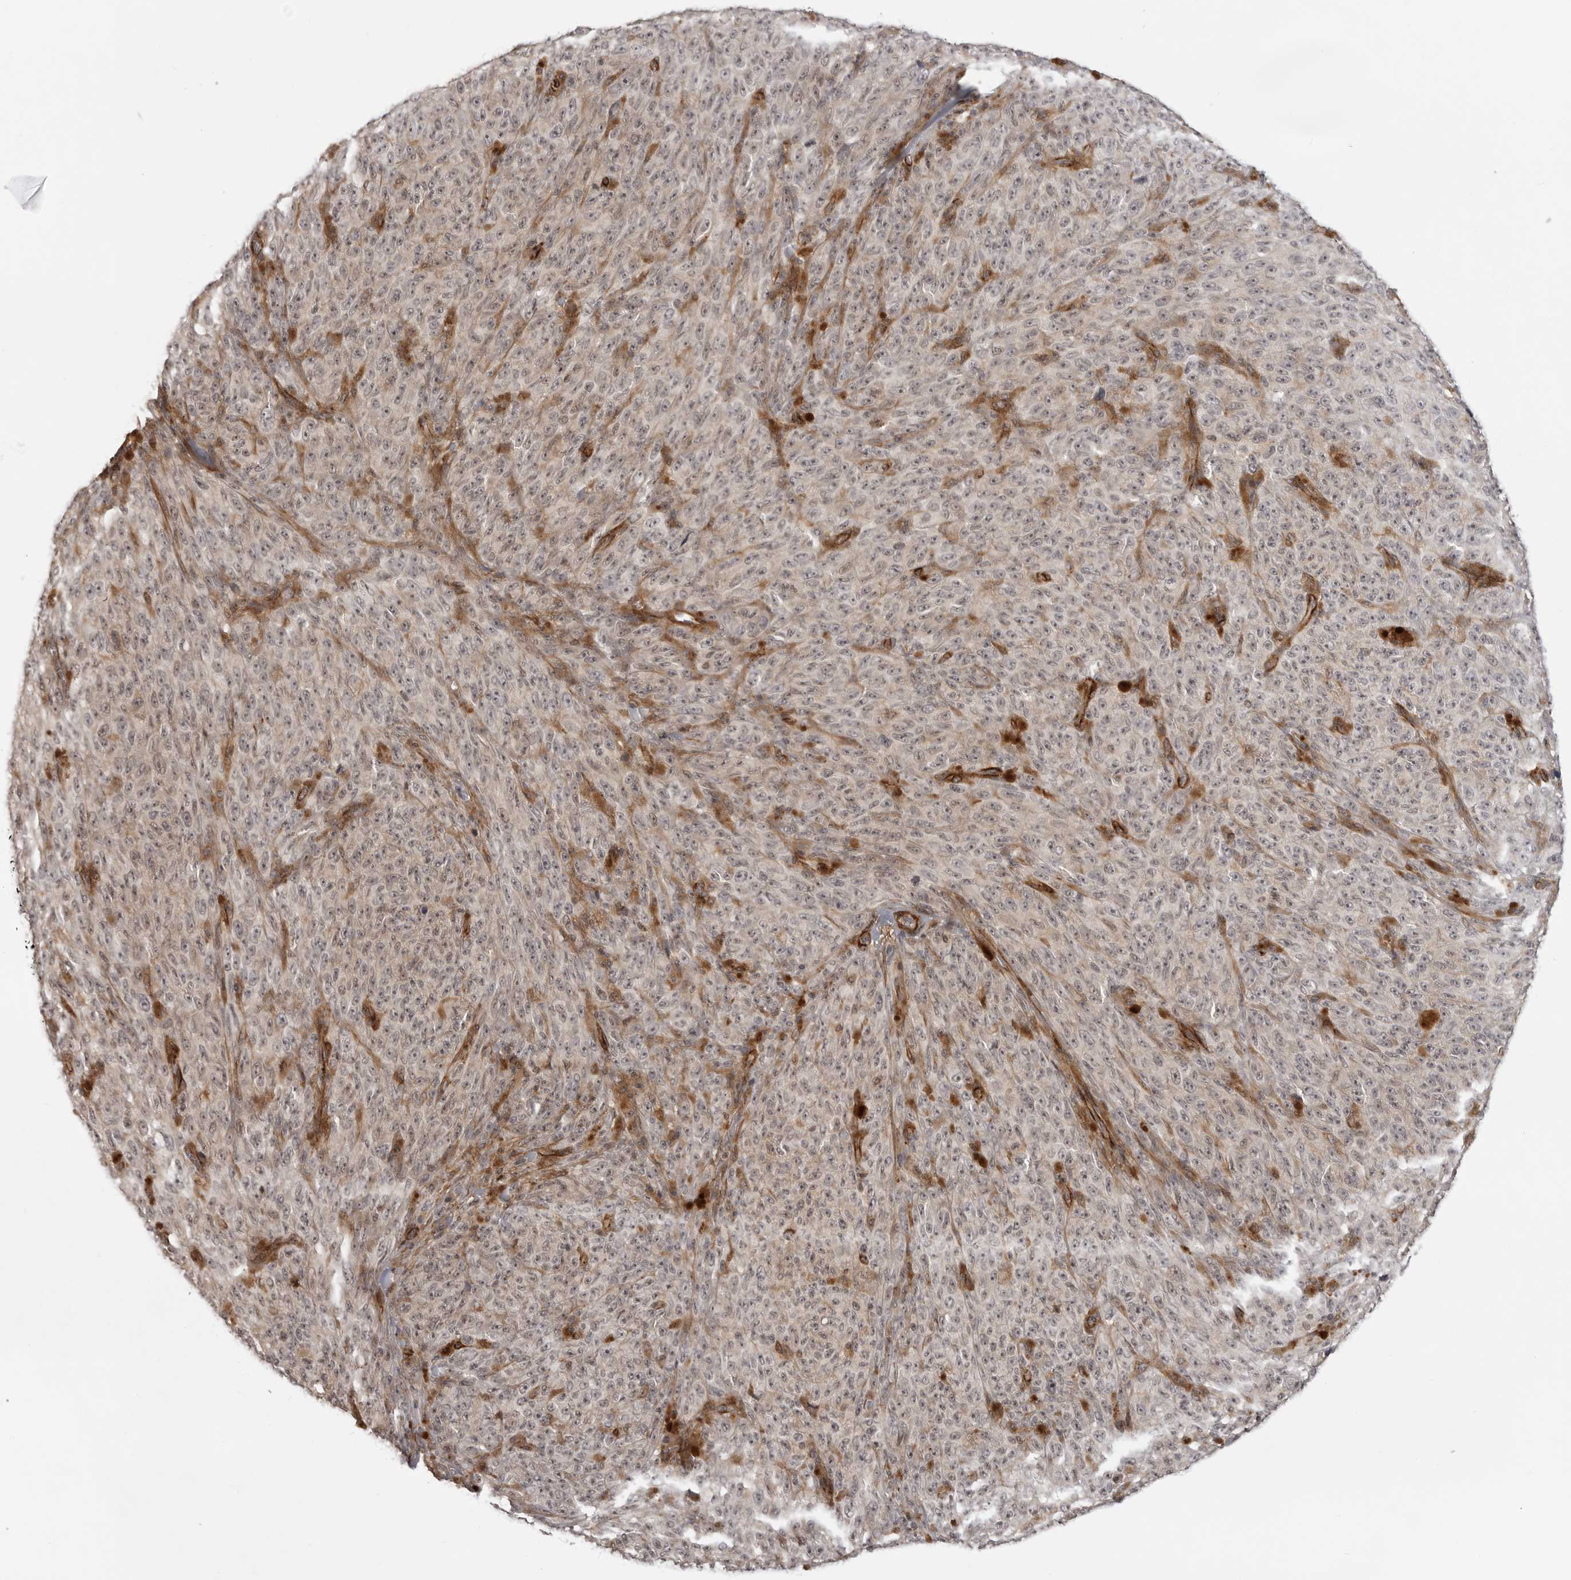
{"staining": {"intensity": "weak", "quantity": ">75%", "location": "nuclear"}, "tissue": "melanoma", "cell_type": "Tumor cells", "image_type": "cancer", "snomed": [{"axis": "morphology", "description": "Malignant melanoma, NOS"}, {"axis": "topography", "description": "Skin"}], "caption": "Melanoma stained with immunohistochemistry displays weak nuclear expression in approximately >75% of tumor cells.", "gene": "TUT4", "patient": {"sex": "female", "age": 82}}